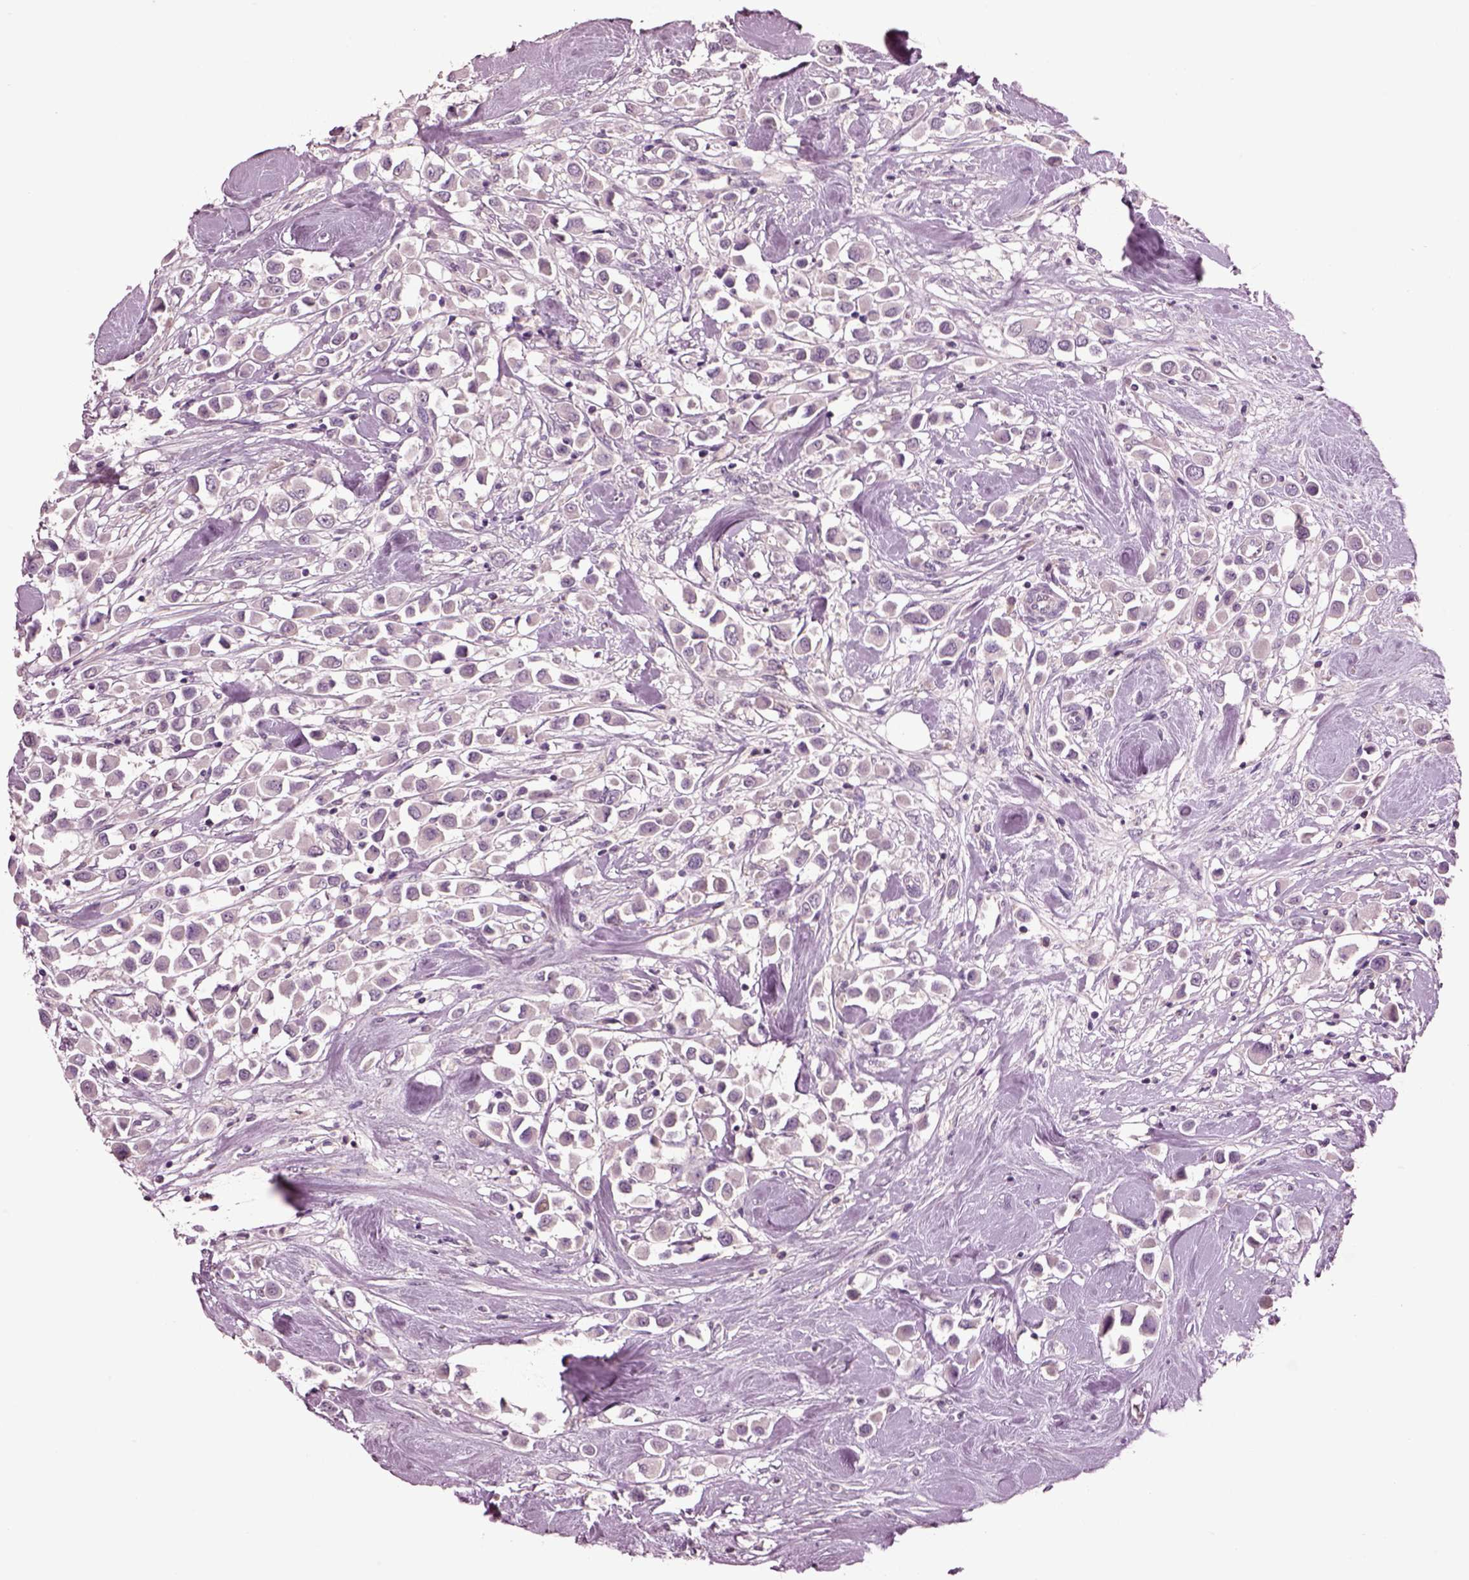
{"staining": {"intensity": "negative", "quantity": "none", "location": "none"}, "tissue": "breast cancer", "cell_type": "Tumor cells", "image_type": "cancer", "snomed": [{"axis": "morphology", "description": "Duct carcinoma"}, {"axis": "topography", "description": "Breast"}], "caption": "Human intraductal carcinoma (breast) stained for a protein using IHC displays no positivity in tumor cells.", "gene": "CLPSL1", "patient": {"sex": "female", "age": 61}}